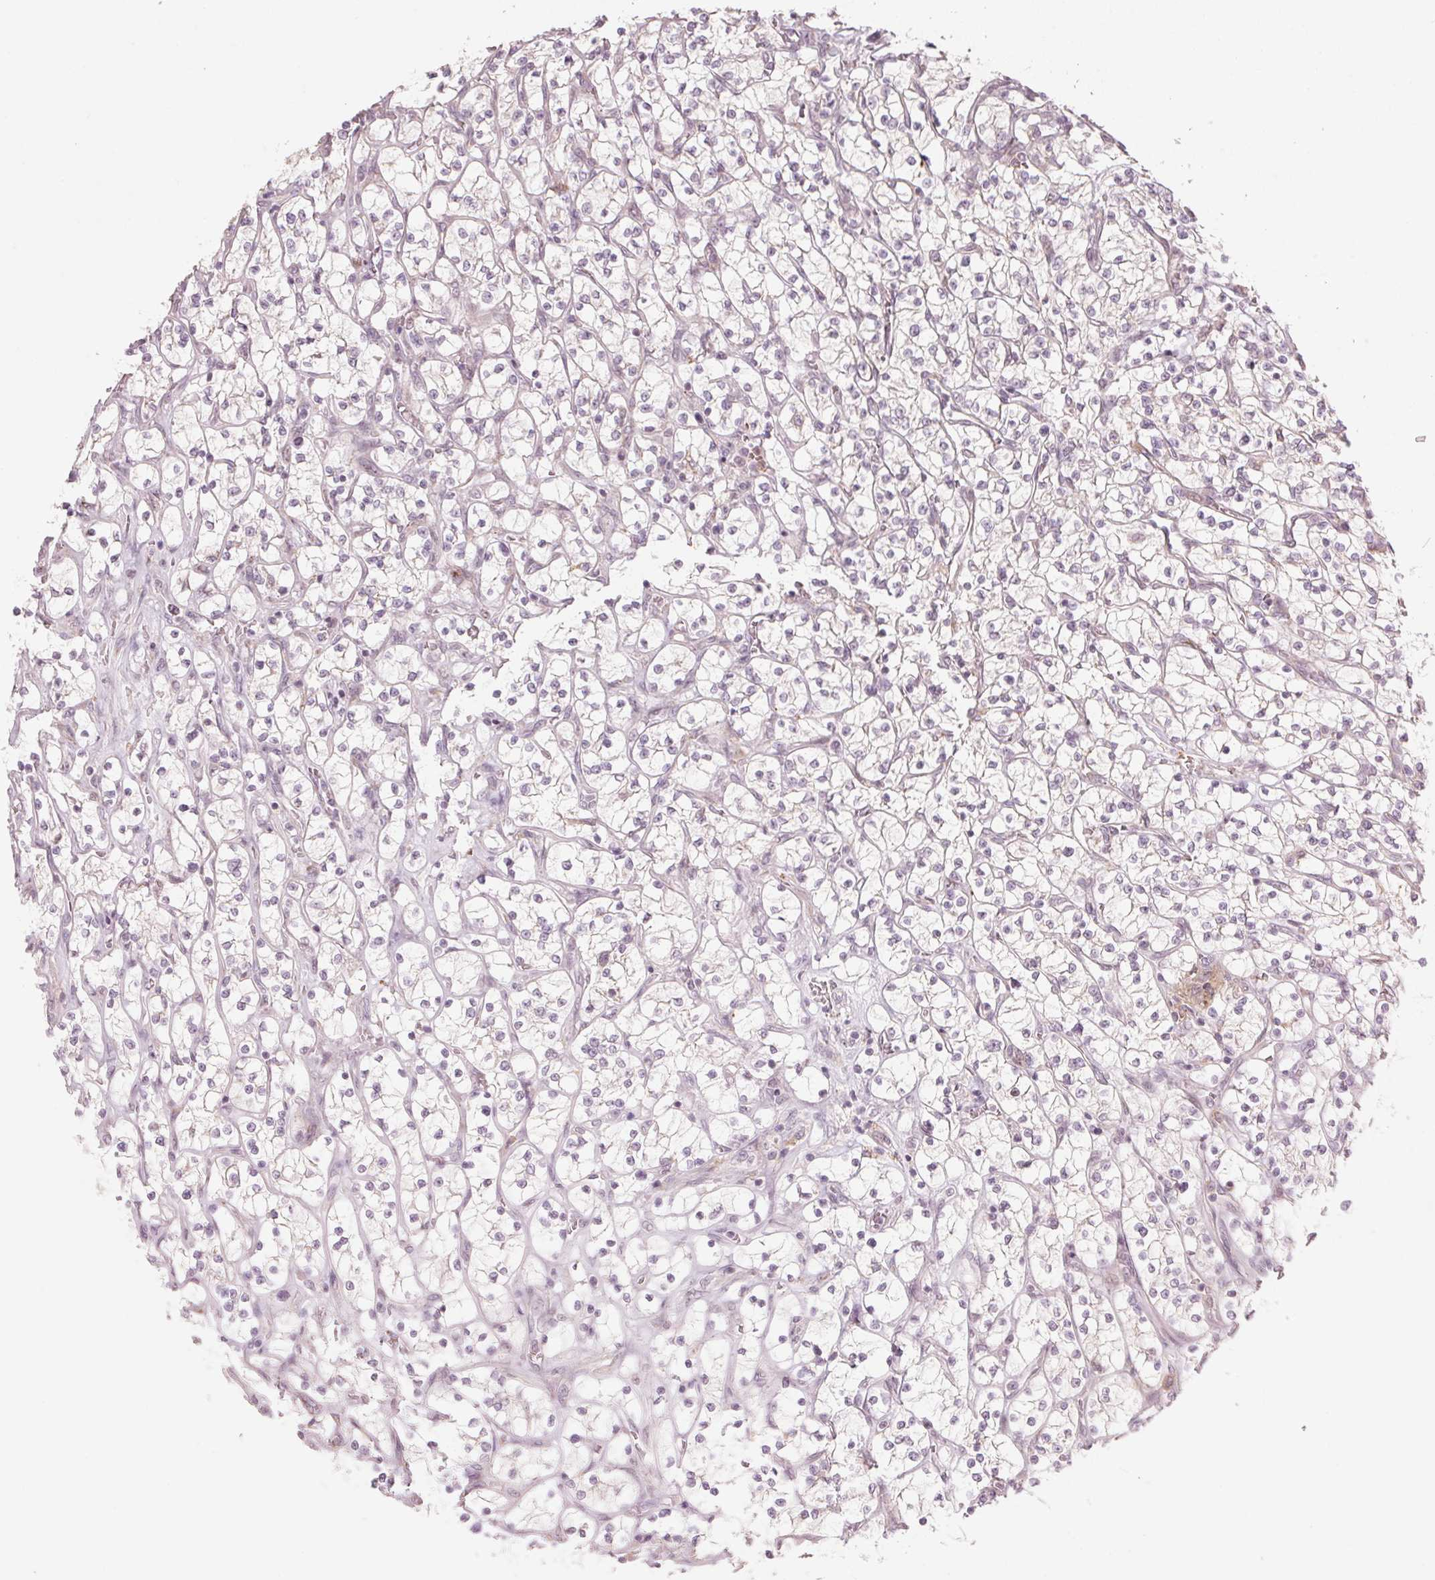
{"staining": {"intensity": "negative", "quantity": "none", "location": "none"}, "tissue": "renal cancer", "cell_type": "Tumor cells", "image_type": "cancer", "snomed": [{"axis": "morphology", "description": "Adenocarcinoma, NOS"}, {"axis": "topography", "description": "Kidney"}], "caption": "High magnification brightfield microscopy of adenocarcinoma (renal) stained with DAB (brown) and counterstained with hematoxylin (blue): tumor cells show no significant staining. (Immunohistochemistry, brightfield microscopy, high magnification).", "gene": "TMED6", "patient": {"sex": "female", "age": 64}}